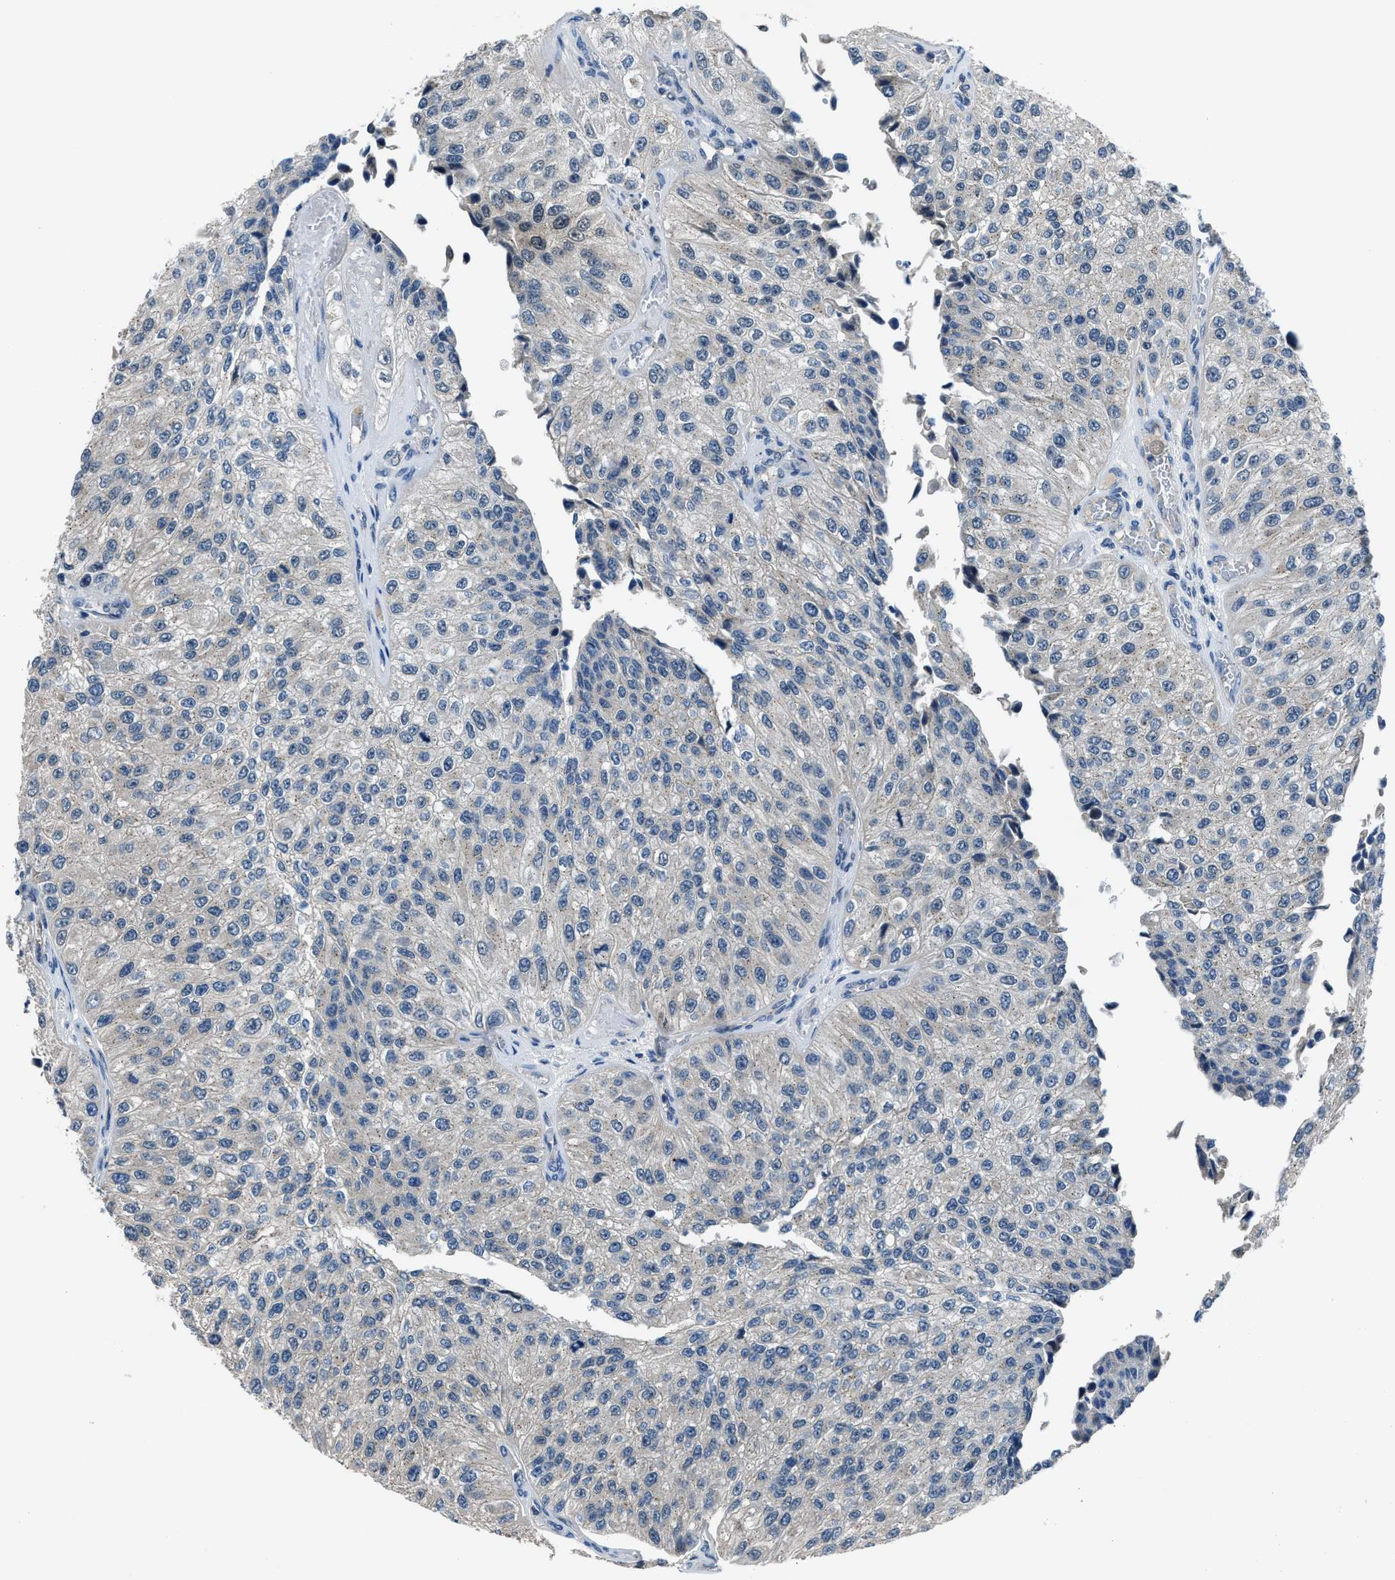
{"staining": {"intensity": "negative", "quantity": "none", "location": "none"}, "tissue": "urothelial cancer", "cell_type": "Tumor cells", "image_type": "cancer", "snomed": [{"axis": "morphology", "description": "Urothelial carcinoma, High grade"}, {"axis": "topography", "description": "Kidney"}, {"axis": "topography", "description": "Urinary bladder"}], "caption": "Immunohistochemical staining of human urothelial carcinoma (high-grade) demonstrates no significant positivity in tumor cells.", "gene": "DUSP19", "patient": {"sex": "male", "age": 77}}